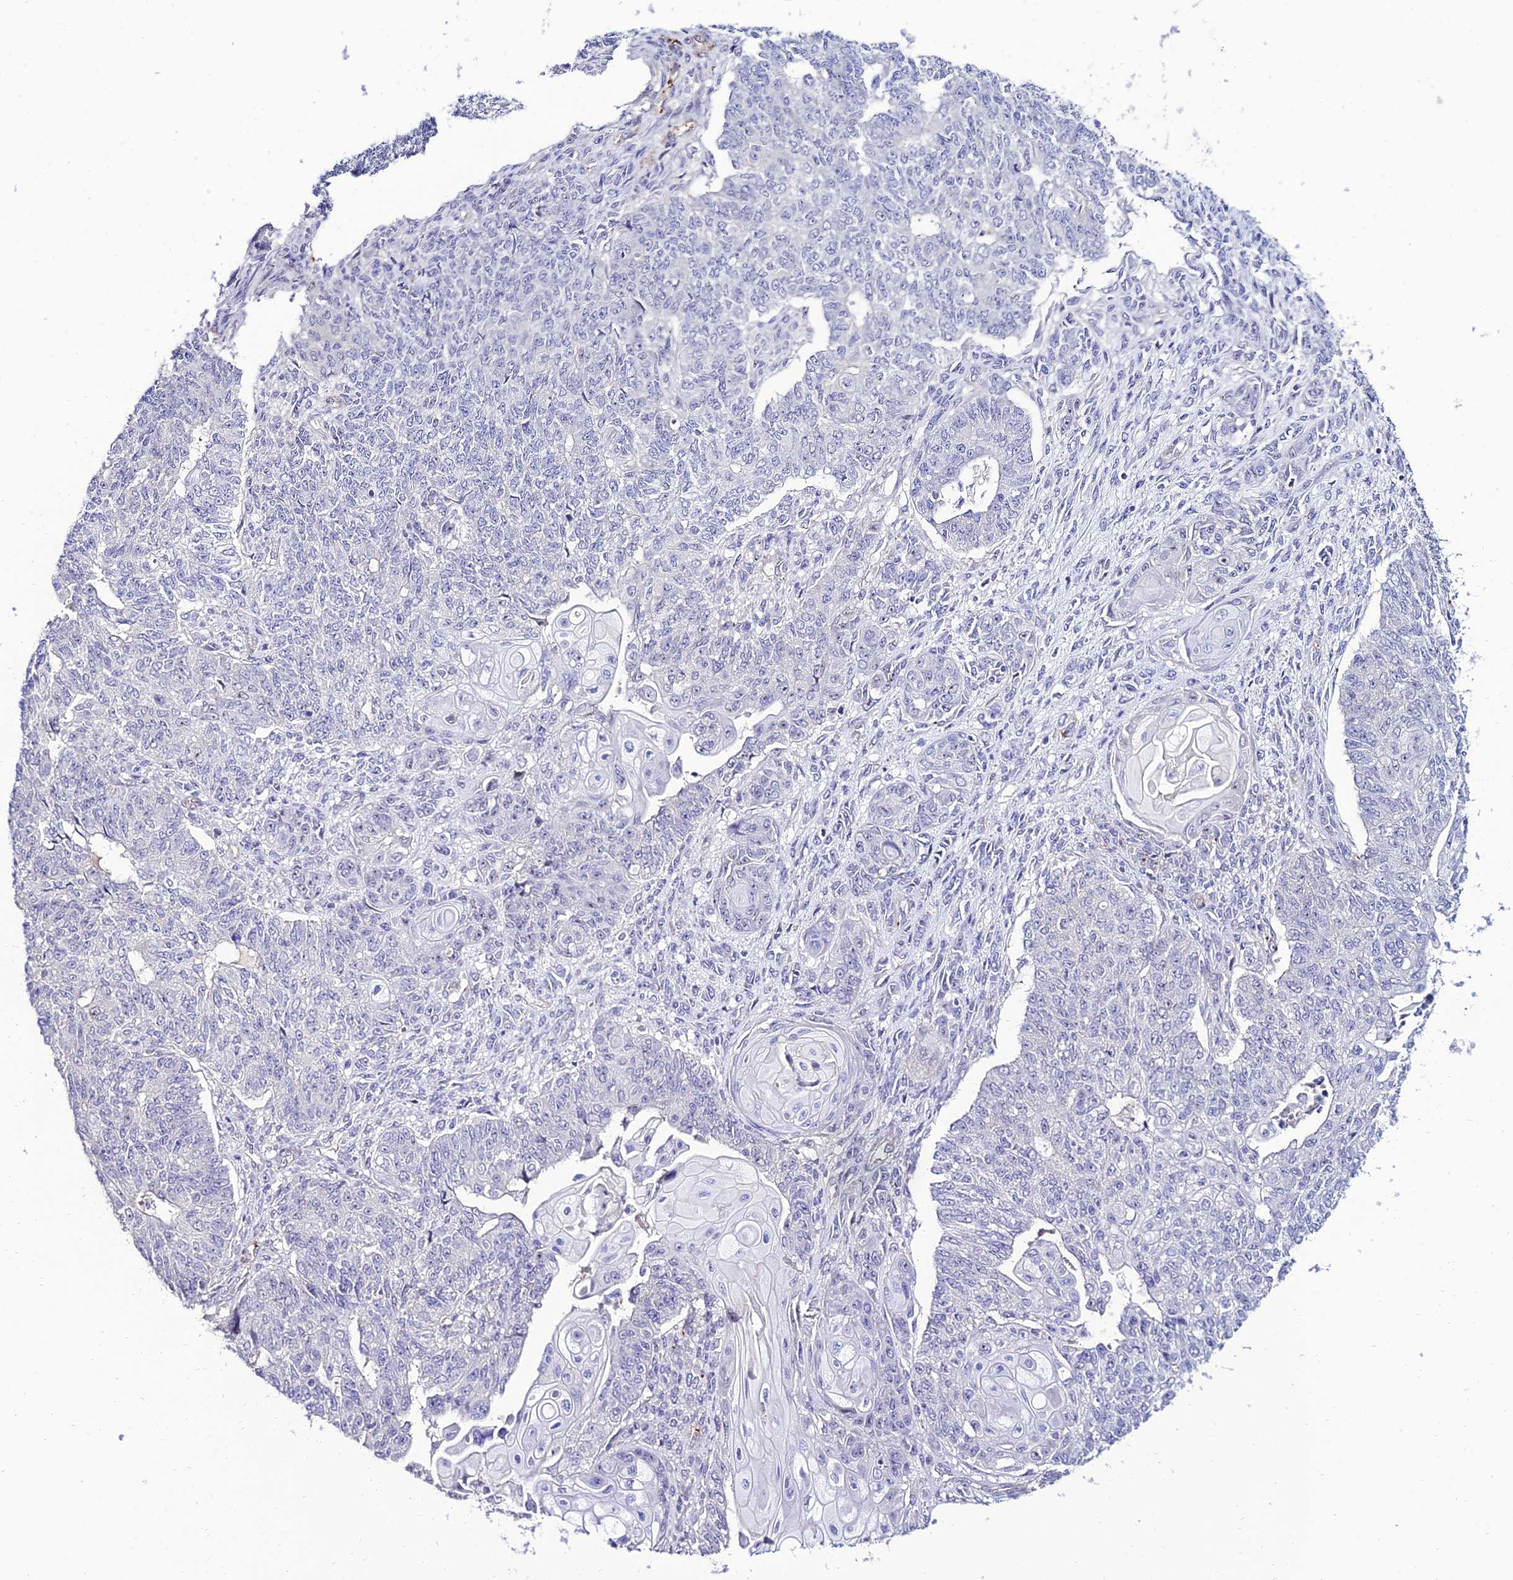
{"staining": {"intensity": "negative", "quantity": "none", "location": "none"}, "tissue": "endometrial cancer", "cell_type": "Tumor cells", "image_type": "cancer", "snomed": [{"axis": "morphology", "description": "Adenocarcinoma, NOS"}, {"axis": "topography", "description": "Endometrium"}], "caption": "IHC photomicrograph of human endometrial adenocarcinoma stained for a protein (brown), which reveals no positivity in tumor cells.", "gene": "ALDH3B2", "patient": {"sex": "female", "age": 32}}